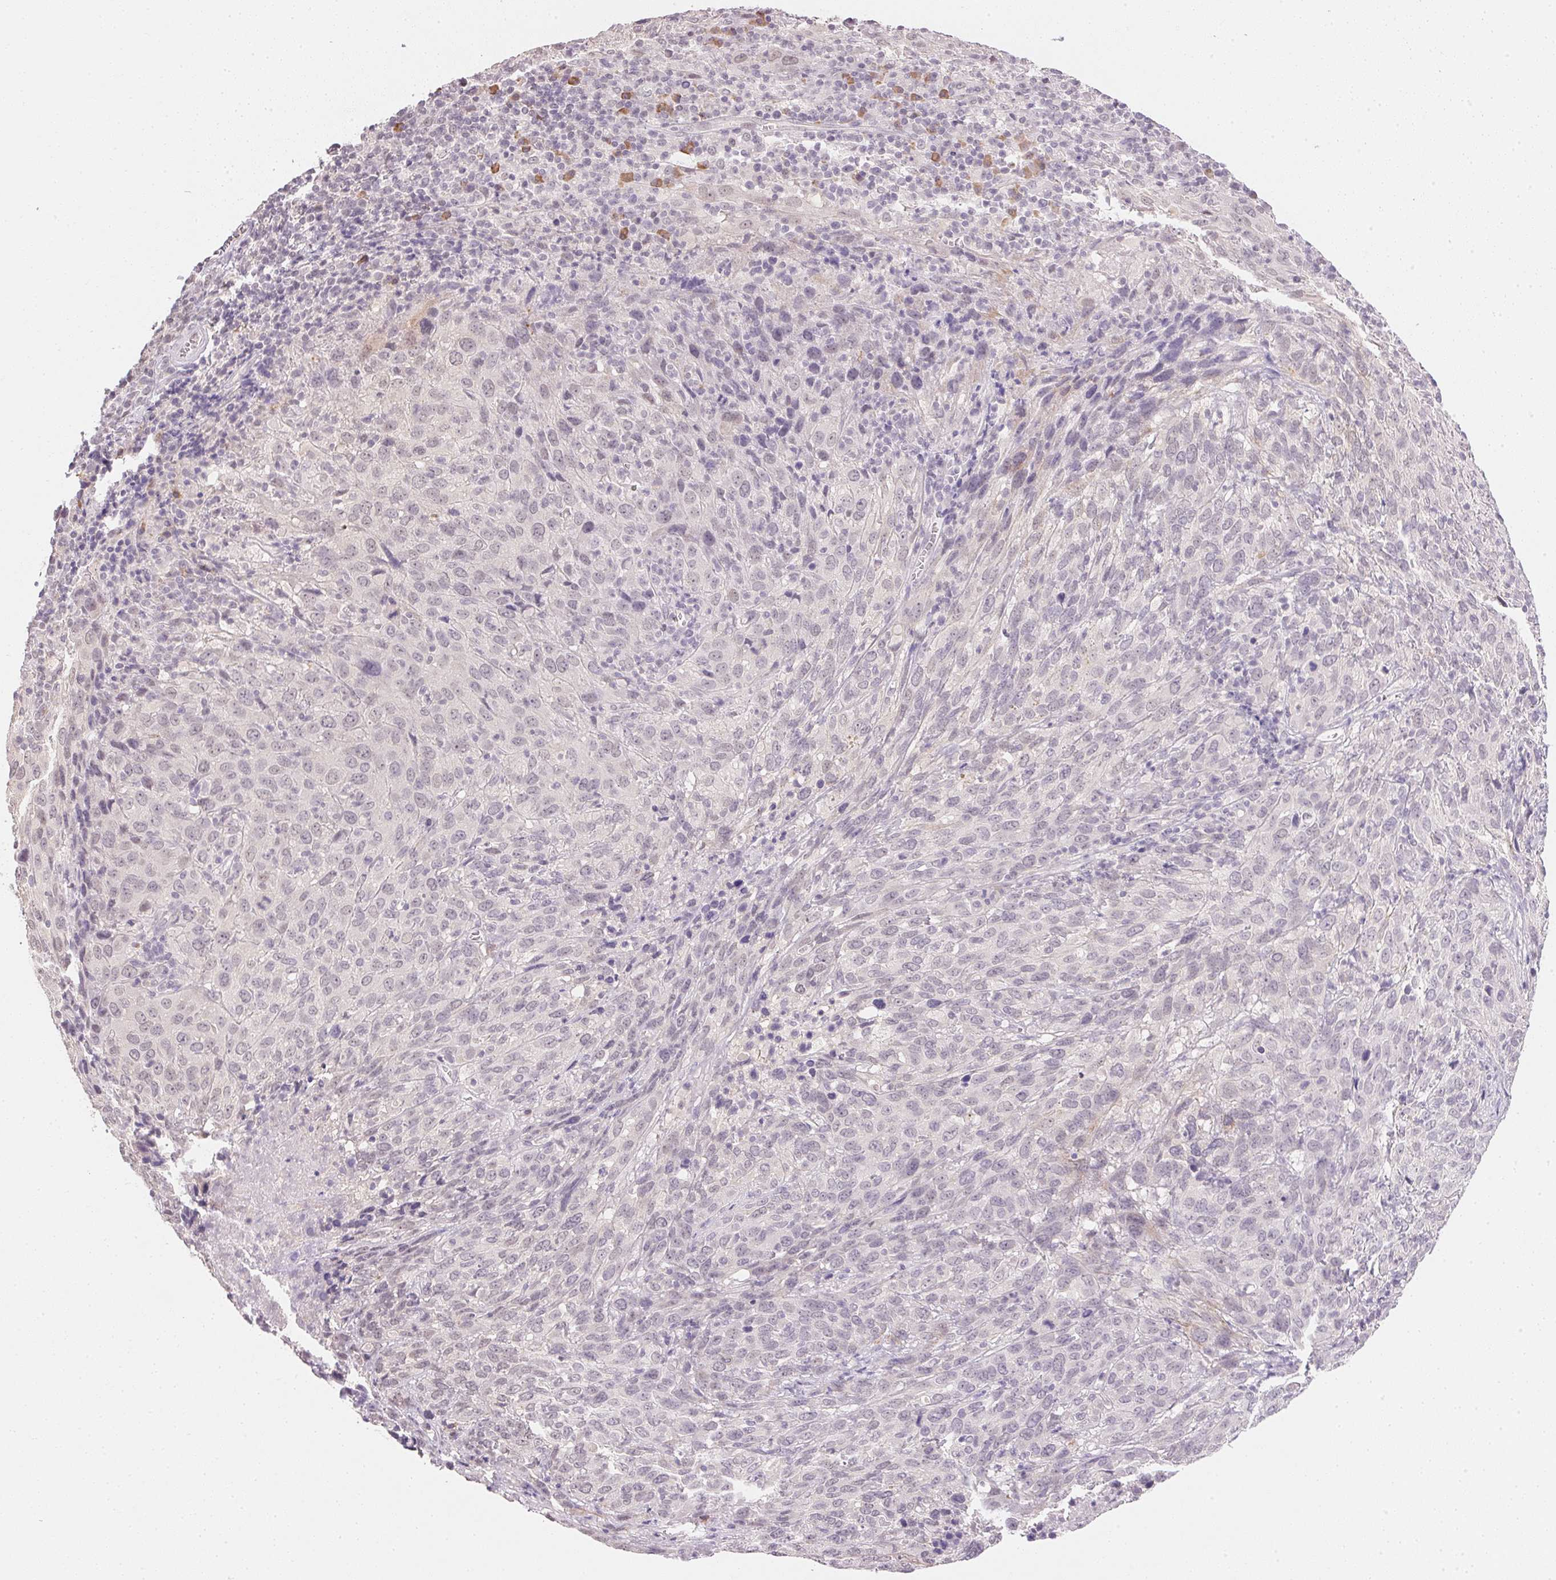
{"staining": {"intensity": "negative", "quantity": "none", "location": "none"}, "tissue": "cervical cancer", "cell_type": "Tumor cells", "image_type": "cancer", "snomed": [{"axis": "morphology", "description": "Squamous cell carcinoma, NOS"}, {"axis": "topography", "description": "Cervix"}], "caption": "An IHC histopathology image of cervical cancer is shown. There is no staining in tumor cells of cervical cancer. (DAB (3,3'-diaminobenzidine) IHC, high magnification).", "gene": "FNDC4", "patient": {"sex": "female", "age": 51}}